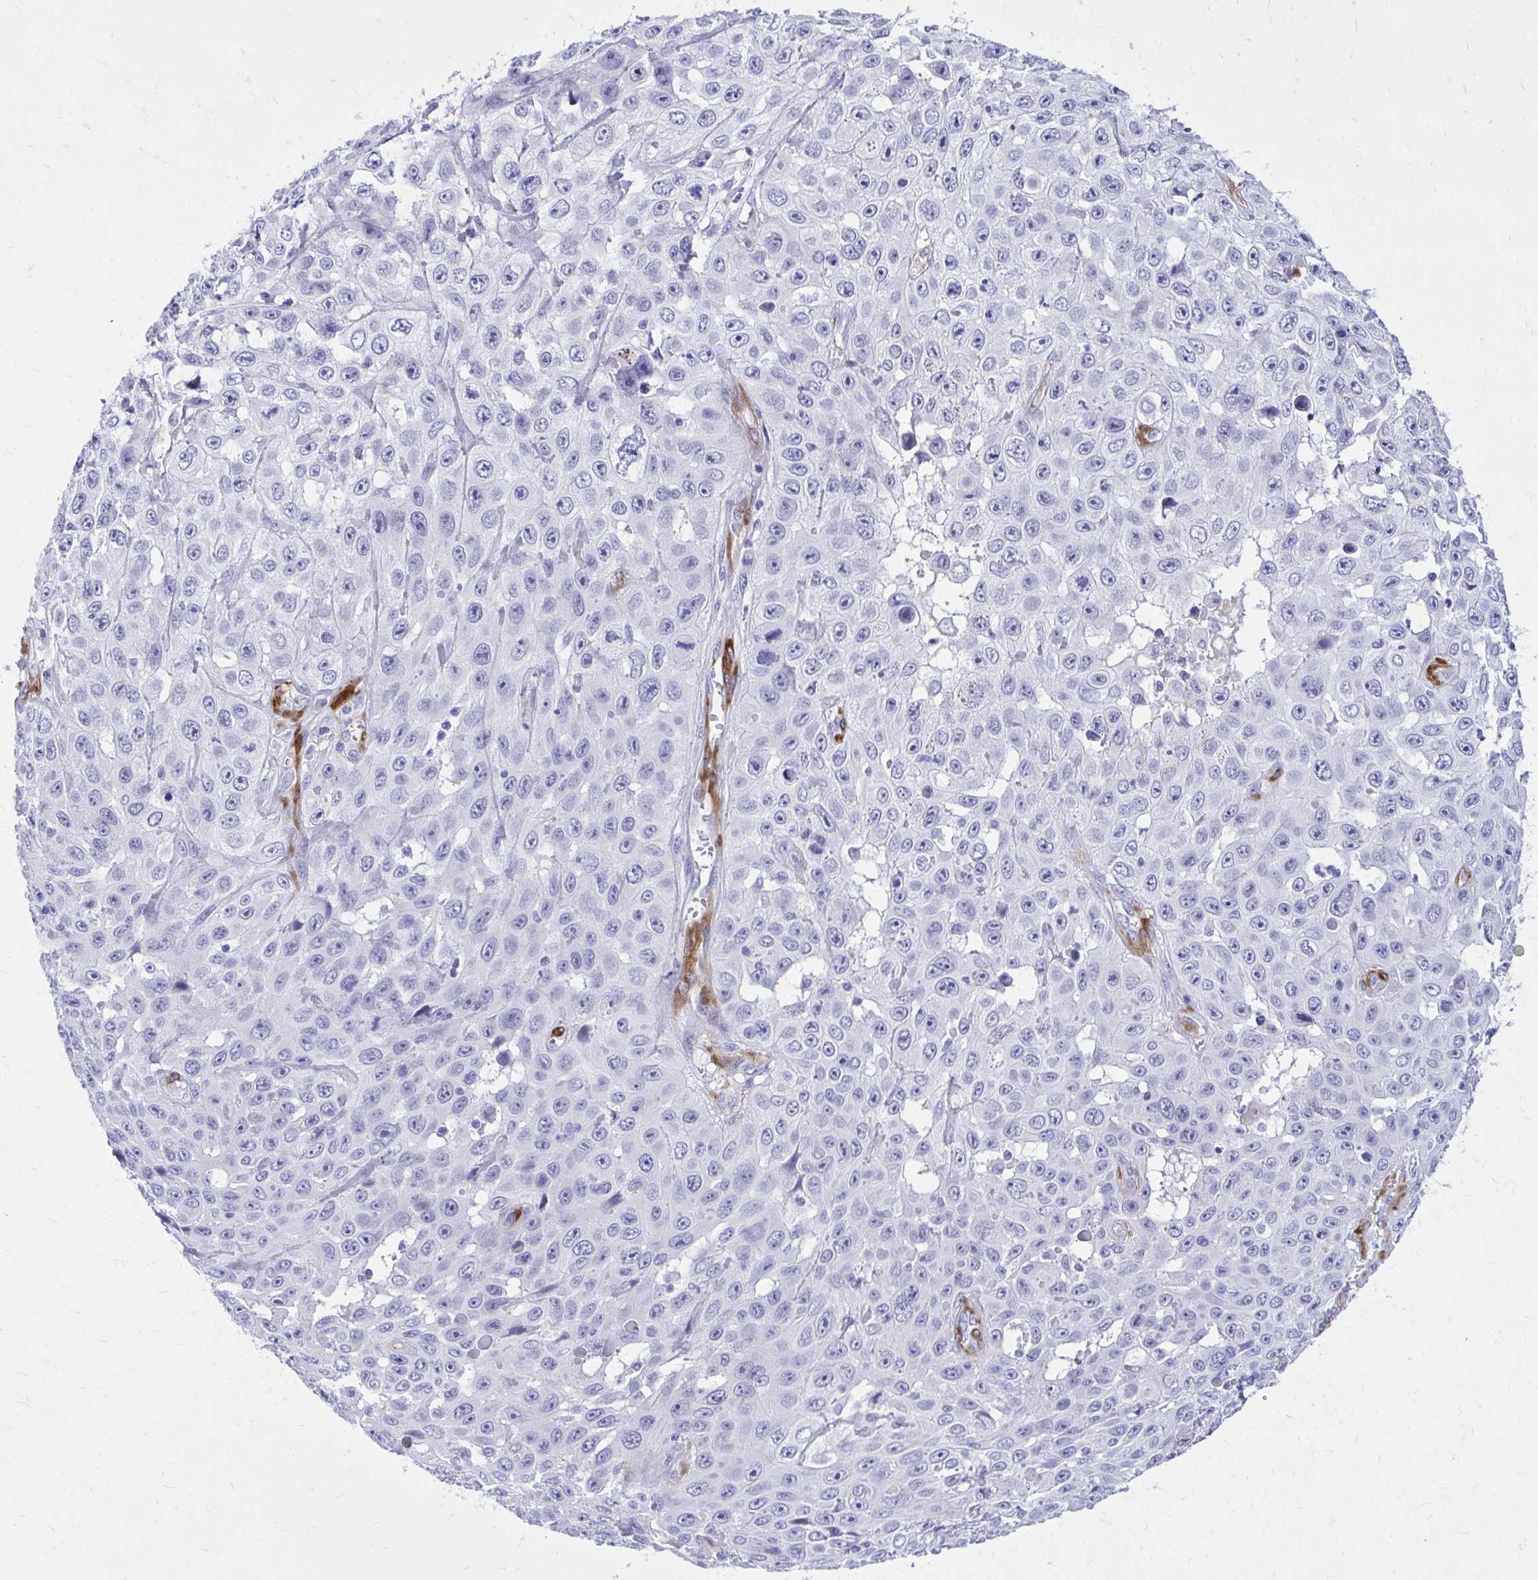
{"staining": {"intensity": "negative", "quantity": "none", "location": "none"}, "tissue": "skin cancer", "cell_type": "Tumor cells", "image_type": "cancer", "snomed": [{"axis": "morphology", "description": "Squamous cell carcinoma, NOS"}, {"axis": "topography", "description": "Skin"}], "caption": "IHC photomicrograph of neoplastic tissue: skin cancer (squamous cell carcinoma) stained with DAB reveals no significant protein positivity in tumor cells. (DAB (3,3'-diaminobenzidine) immunohistochemistry (IHC) with hematoxylin counter stain).", "gene": "EPB41L1", "patient": {"sex": "male", "age": 82}}